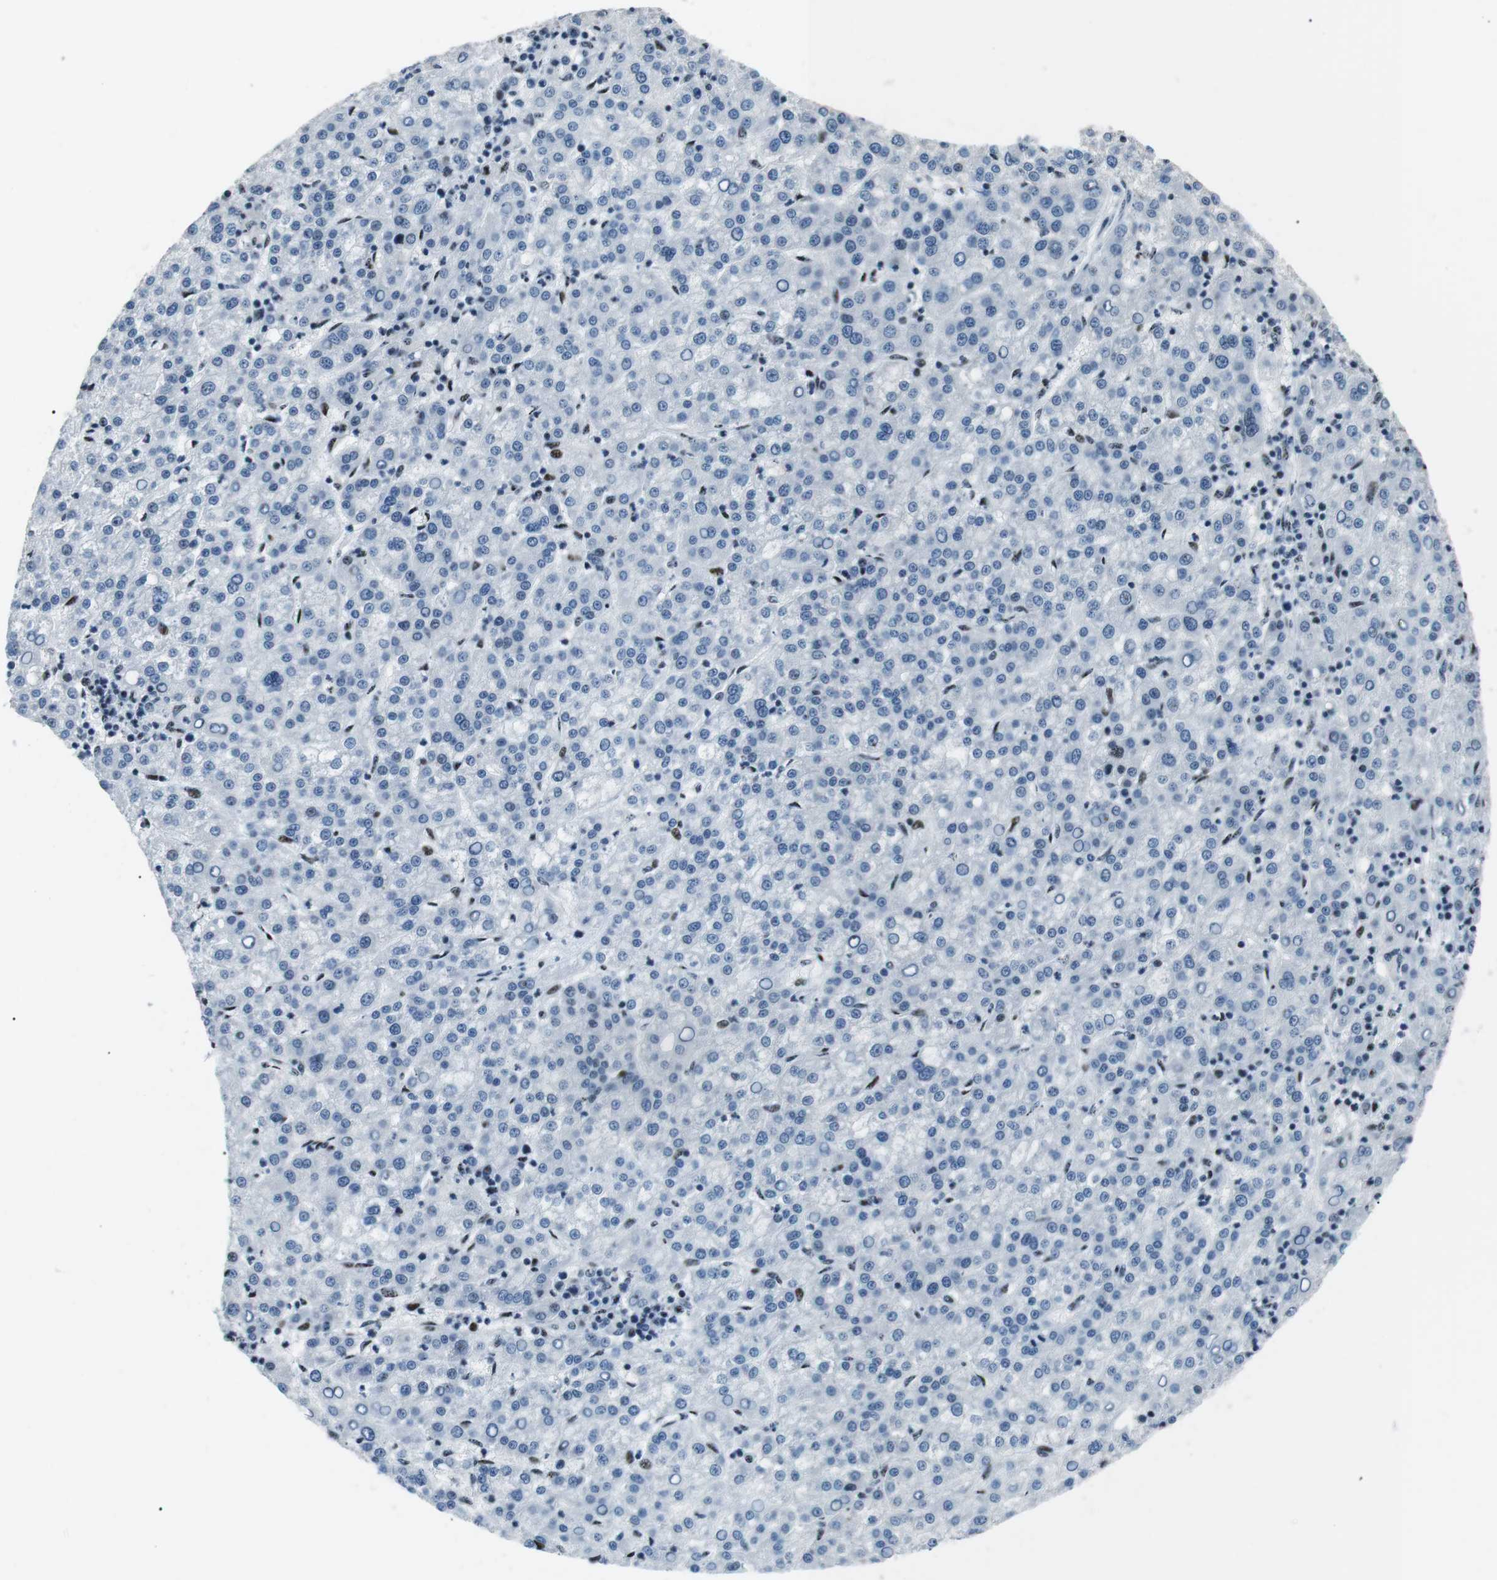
{"staining": {"intensity": "negative", "quantity": "none", "location": "none"}, "tissue": "liver cancer", "cell_type": "Tumor cells", "image_type": "cancer", "snomed": [{"axis": "morphology", "description": "Carcinoma, Hepatocellular, NOS"}, {"axis": "topography", "description": "Liver"}], "caption": "IHC of liver cancer shows no expression in tumor cells. (Stains: DAB (3,3'-diaminobenzidine) IHC with hematoxylin counter stain, Microscopy: brightfield microscopy at high magnification).", "gene": "PML", "patient": {"sex": "female", "age": 58}}